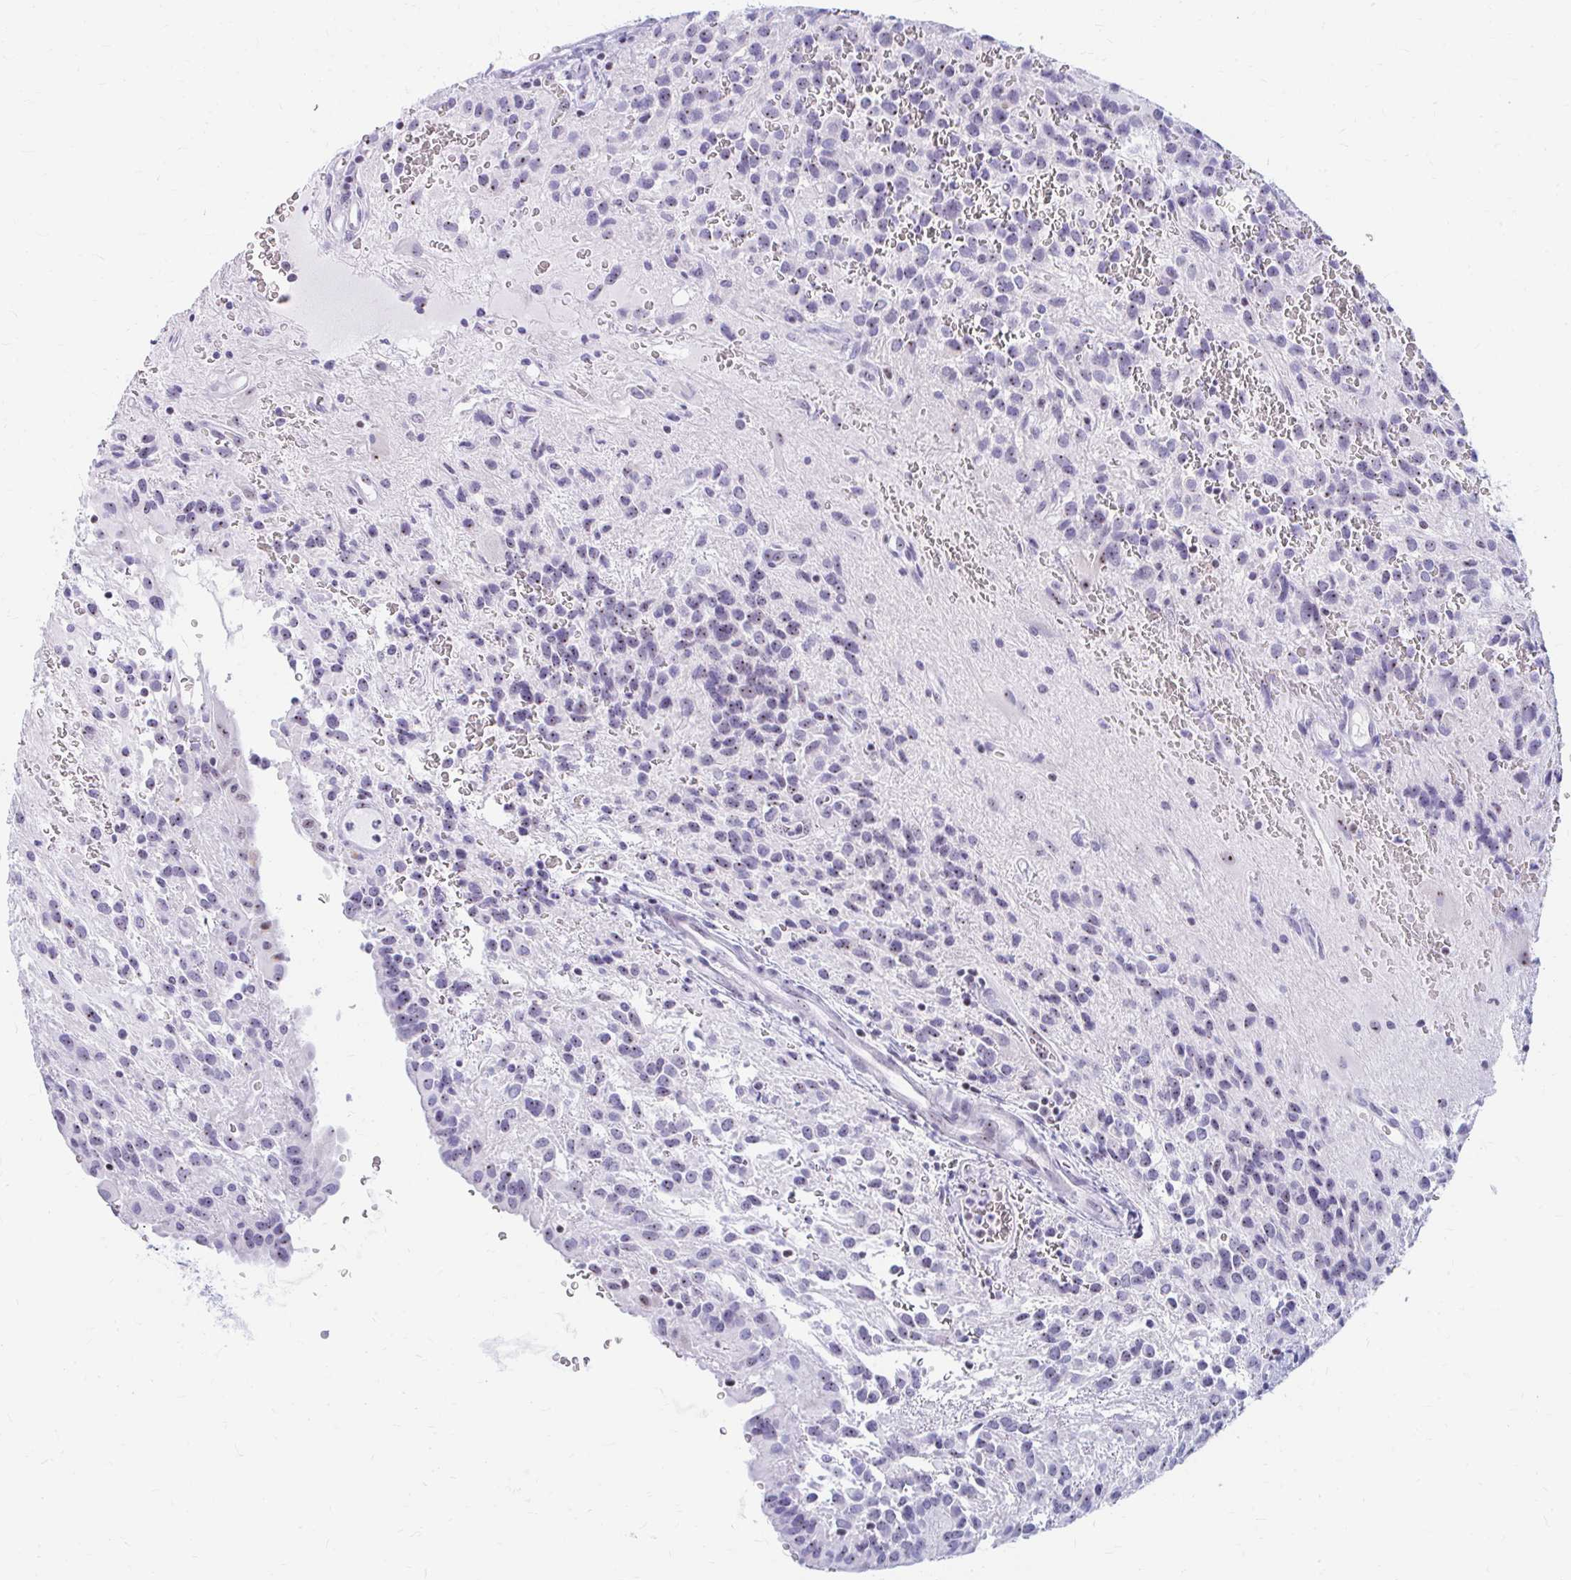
{"staining": {"intensity": "weak", "quantity": "25%-75%", "location": "nuclear"}, "tissue": "glioma", "cell_type": "Tumor cells", "image_type": "cancer", "snomed": [{"axis": "morphology", "description": "Glioma, malignant, Low grade"}, {"axis": "topography", "description": "Brain"}], "caption": "Human low-grade glioma (malignant) stained with a brown dye shows weak nuclear positive positivity in approximately 25%-75% of tumor cells.", "gene": "FTSJ3", "patient": {"sex": "male", "age": 56}}